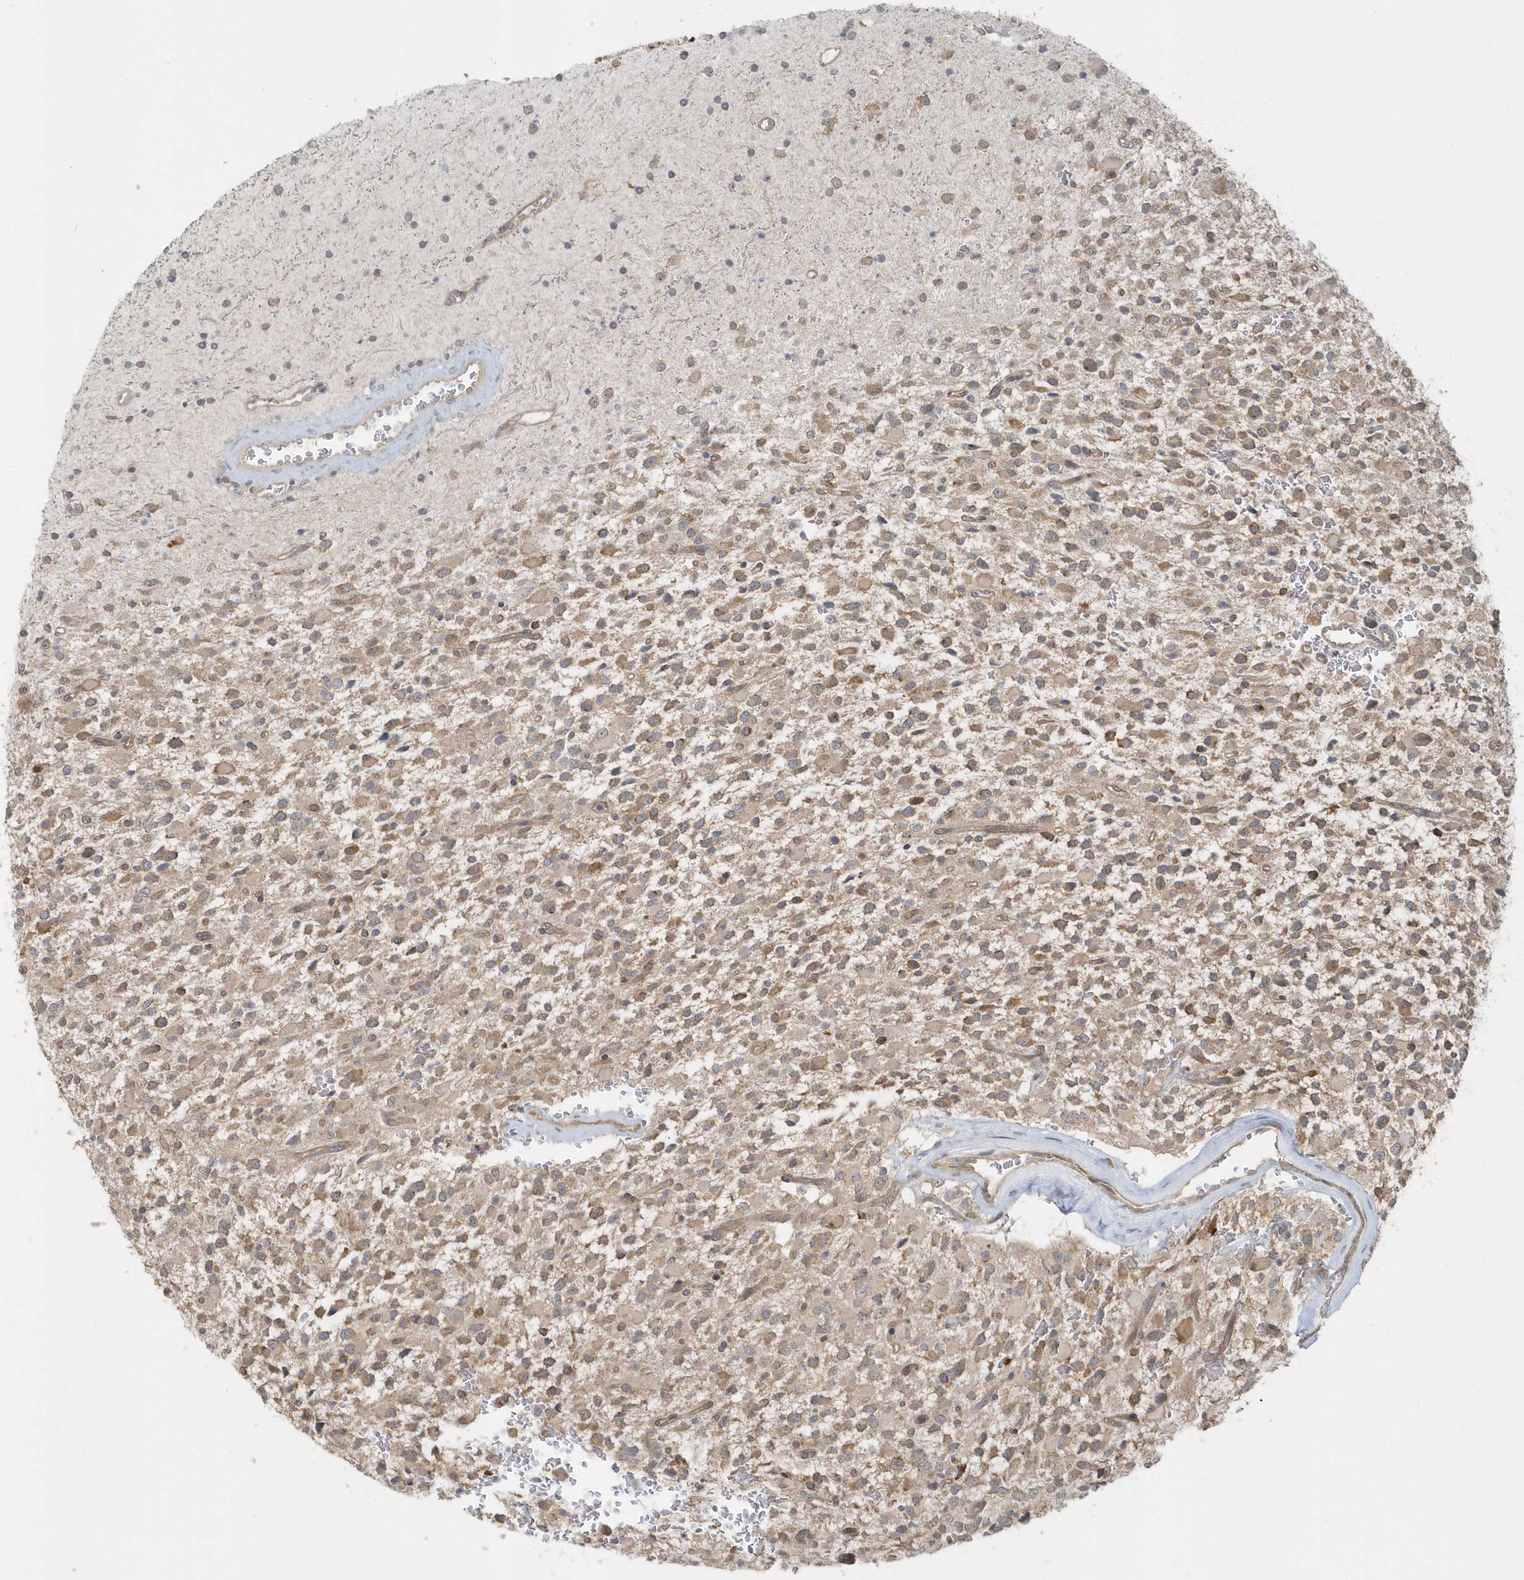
{"staining": {"intensity": "weak", "quantity": ">75%", "location": "cytoplasmic/membranous"}, "tissue": "glioma", "cell_type": "Tumor cells", "image_type": "cancer", "snomed": [{"axis": "morphology", "description": "Glioma, malignant, High grade"}, {"axis": "topography", "description": "Brain"}], "caption": "DAB immunohistochemical staining of malignant glioma (high-grade) reveals weak cytoplasmic/membranous protein staining in approximately >75% of tumor cells.", "gene": "STIM2", "patient": {"sex": "male", "age": 34}}